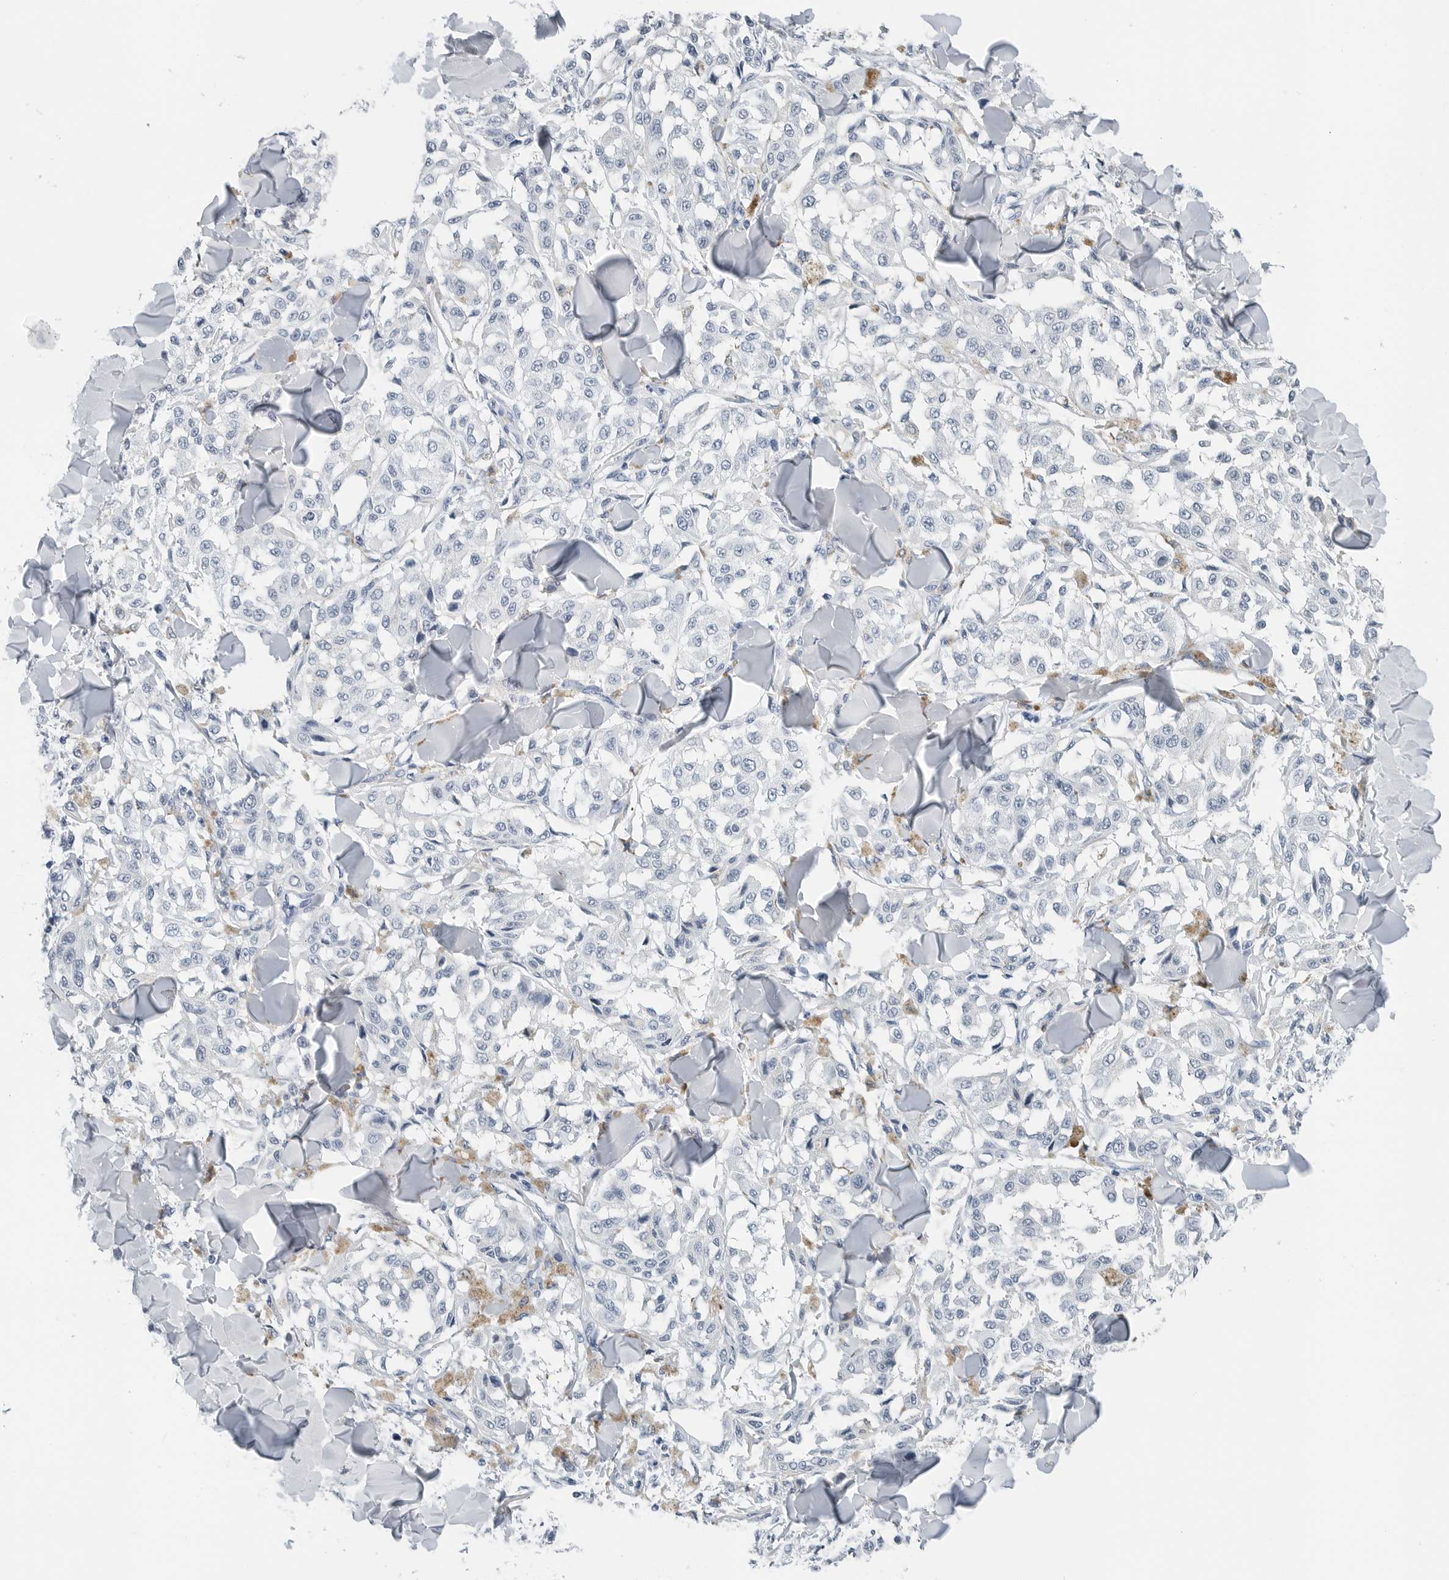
{"staining": {"intensity": "negative", "quantity": "none", "location": "none"}, "tissue": "melanoma", "cell_type": "Tumor cells", "image_type": "cancer", "snomed": [{"axis": "morphology", "description": "Malignant melanoma, NOS"}, {"axis": "topography", "description": "Skin"}], "caption": "An image of melanoma stained for a protein demonstrates no brown staining in tumor cells.", "gene": "SLPI", "patient": {"sex": "female", "age": 64}}